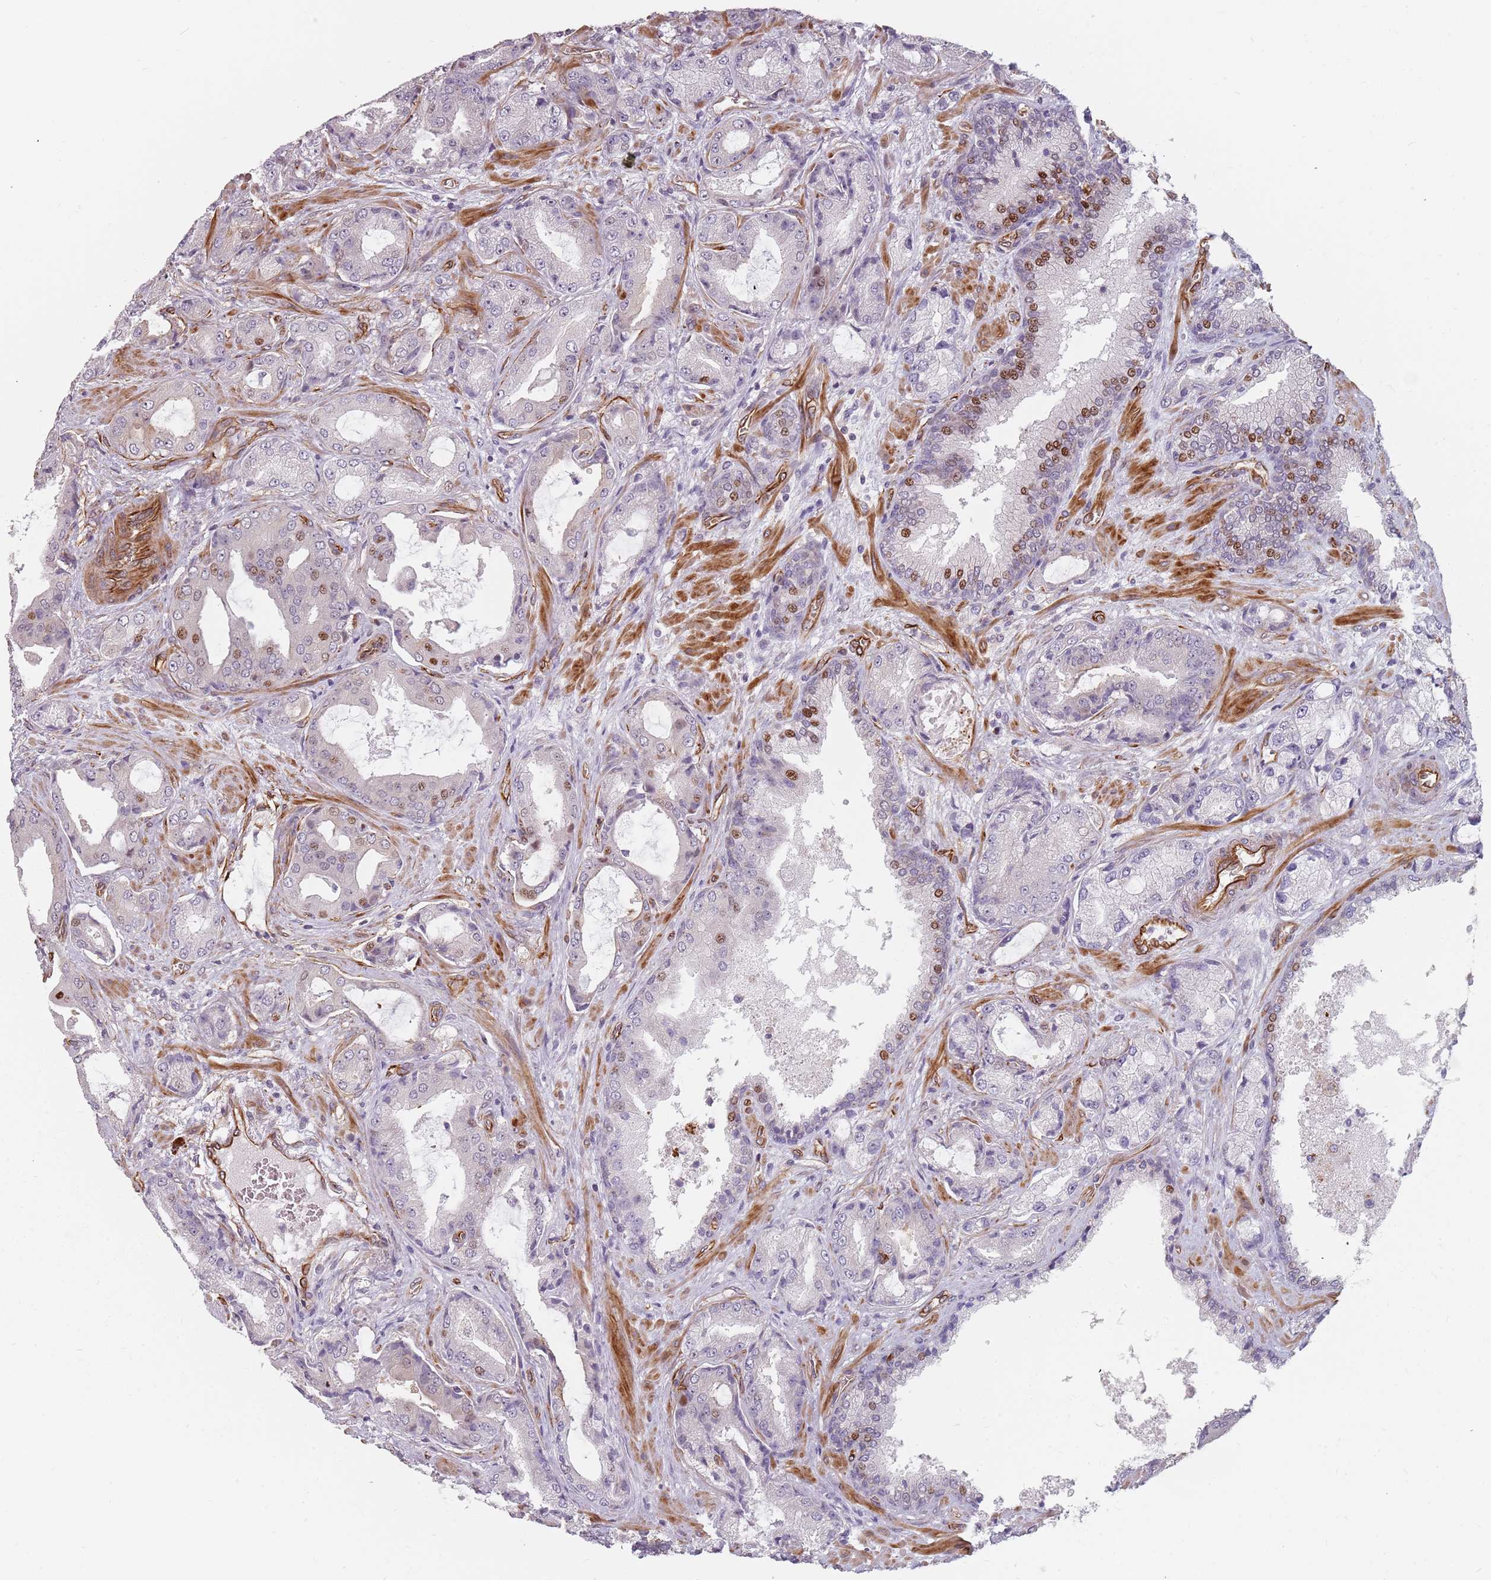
{"staining": {"intensity": "moderate", "quantity": "<25%", "location": "nuclear"}, "tissue": "prostate cancer", "cell_type": "Tumor cells", "image_type": "cancer", "snomed": [{"axis": "morphology", "description": "Adenocarcinoma, High grade"}, {"axis": "topography", "description": "Prostate"}], "caption": "Prostate cancer stained for a protein (brown) exhibits moderate nuclear positive expression in approximately <25% of tumor cells.", "gene": "GAS2L3", "patient": {"sex": "male", "age": 68}}